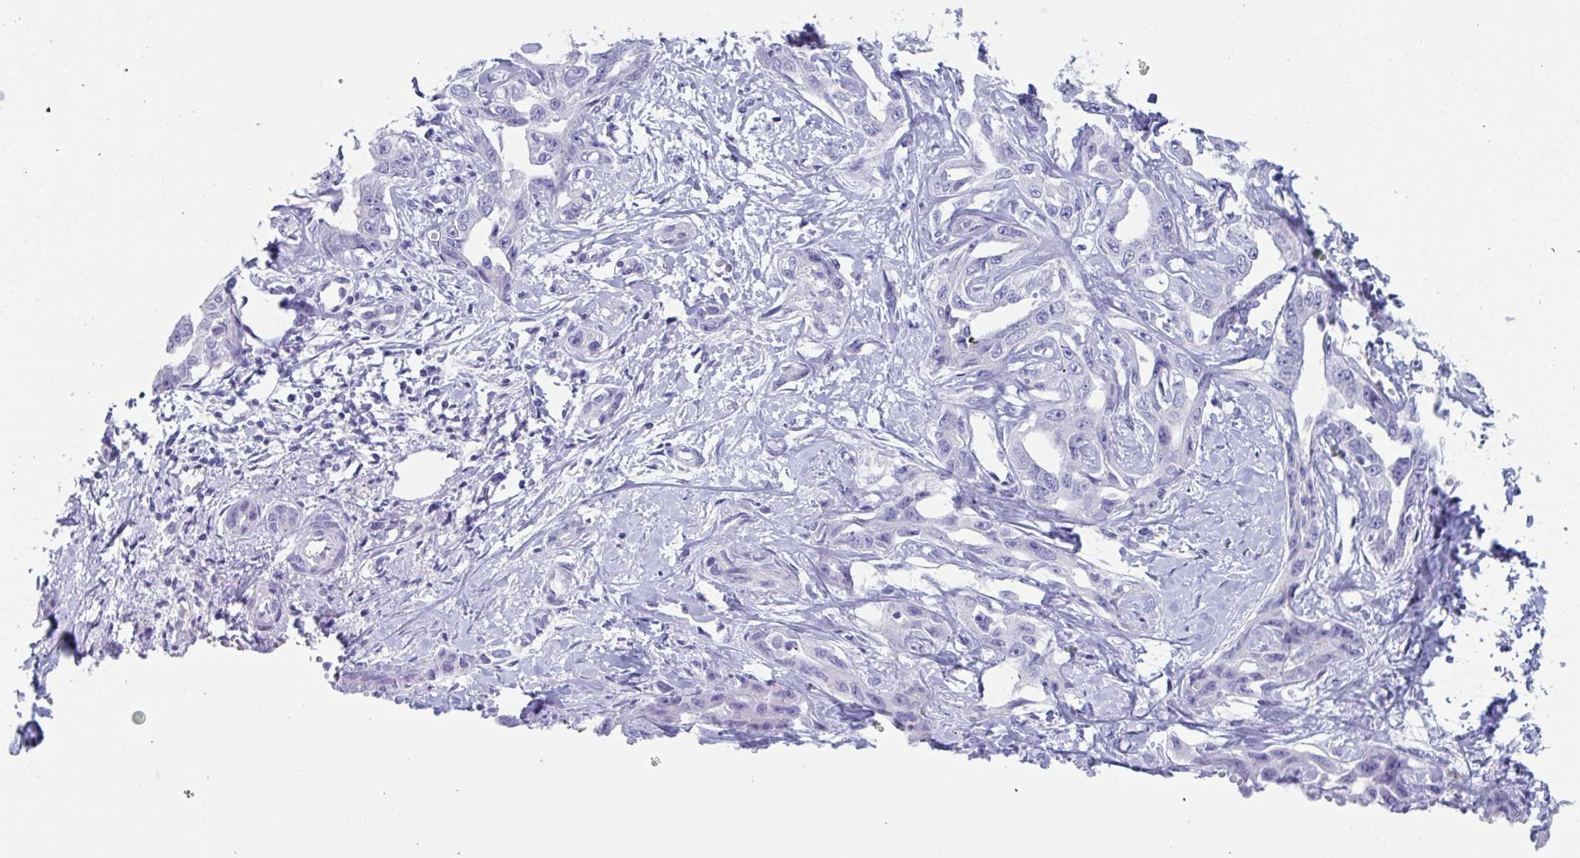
{"staining": {"intensity": "negative", "quantity": "none", "location": "none"}, "tissue": "liver cancer", "cell_type": "Tumor cells", "image_type": "cancer", "snomed": [{"axis": "morphology", "description": "Cholangiocarcinoma"}, {"axis": "topography", "description": "Liver"}], "caption": "Liver cancer stained for a protein using IHC reveals no staining tumor cells.", "gene": "ZPBP", "patient": {"sex": "male", "age": 59}}